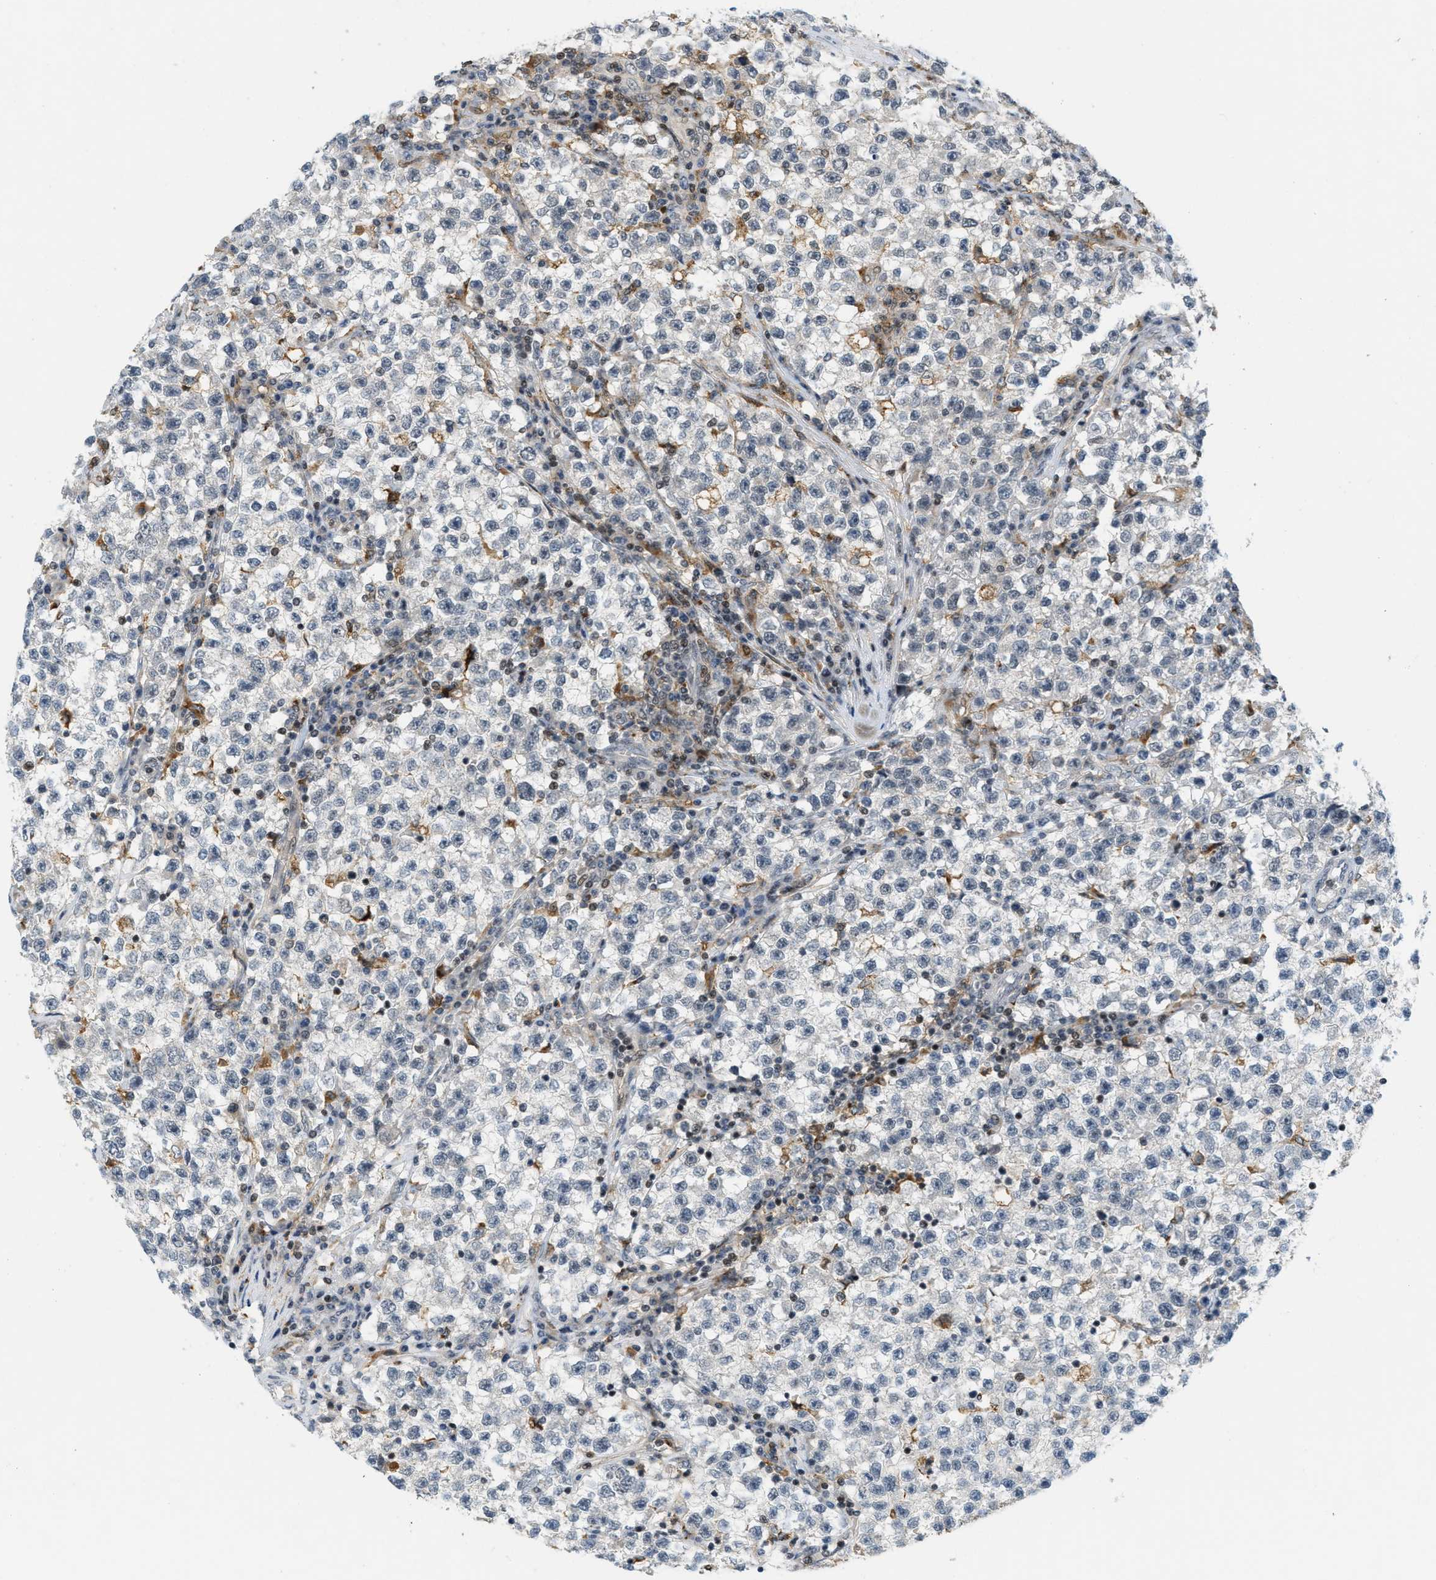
{"staining": {"intensity": "negative", "quantity": "none", "location": "none"}, "tissue": "testis cancer", "cell_type": "Tumor cells", "image_type": "cancer", "snomed": [{"axis": "morphology", "description": "Seminoma, NOS"}, {"axis": "topography", "description": "Testis"}], "caption": "Tumor cells are negative for protein expression in human testis seminoma.", "gene": "ING1", "patient": {"sex": "male", "age": 22}}